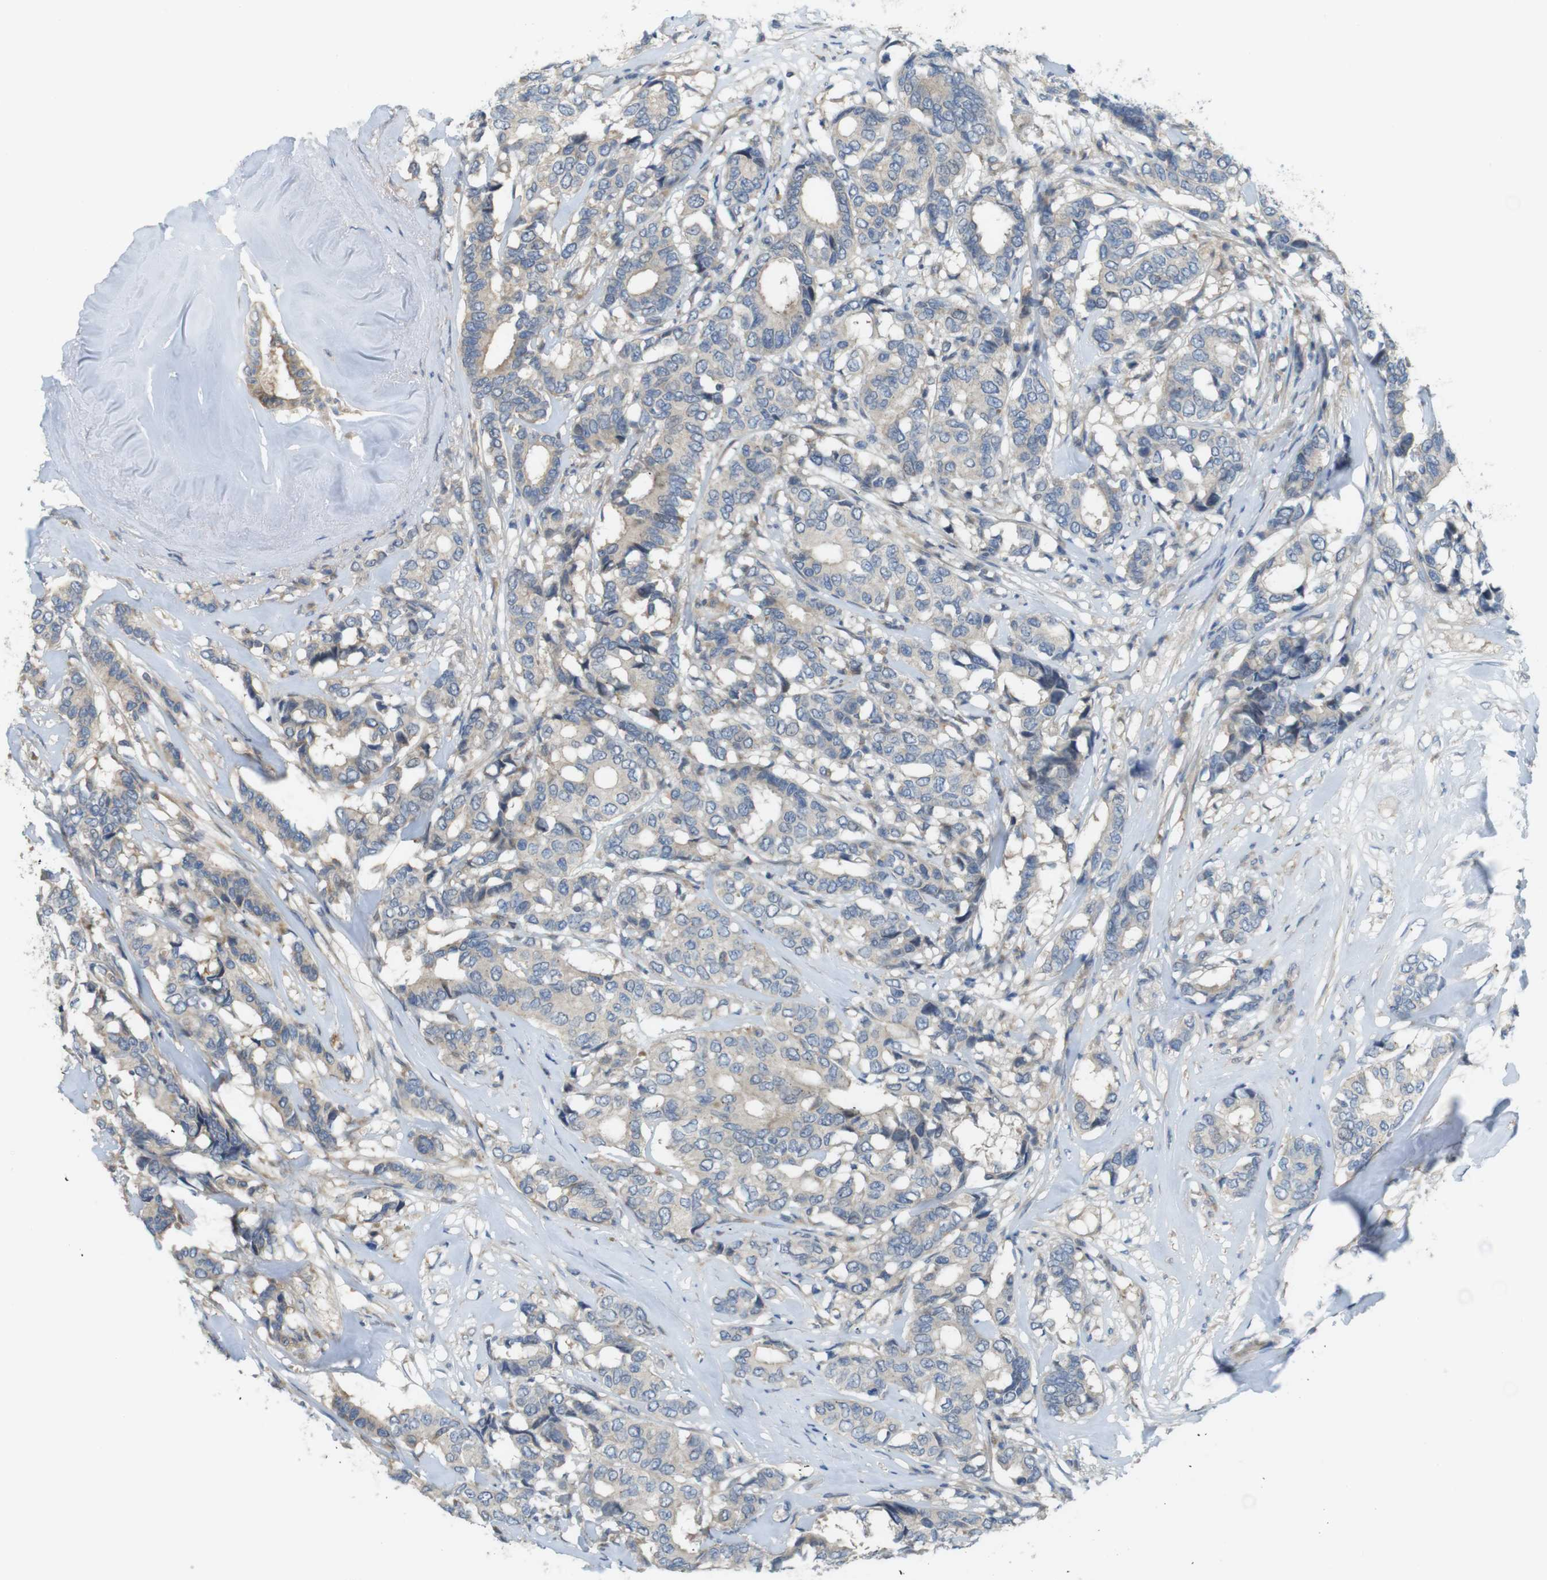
{"staining": {"intensity": "weak", "quantity": "<25%", "location": "cytoplasmic/membranous"}, "tissue": "breast cancer", "cell_type": "Tumor cells", "image_type": "cancer", "snomed": [{"axis": "morphology", "description": "Duct carcinoma"}, {"axis": "topography", "description": "Breast"}], "caption": "IHC image of neoplastic tissue: breast cancer (intraductal carcinoma) stained with DAB demonstrates no significant protein positivity in tumor cells. The staining is performed using DAB (3,3'-diaminobenzidine) brown chromogen with nuclei counter-stained in using hematoxylin.", "gene": "ABHD15", "patient": {"sex": "female", "age": 87}}